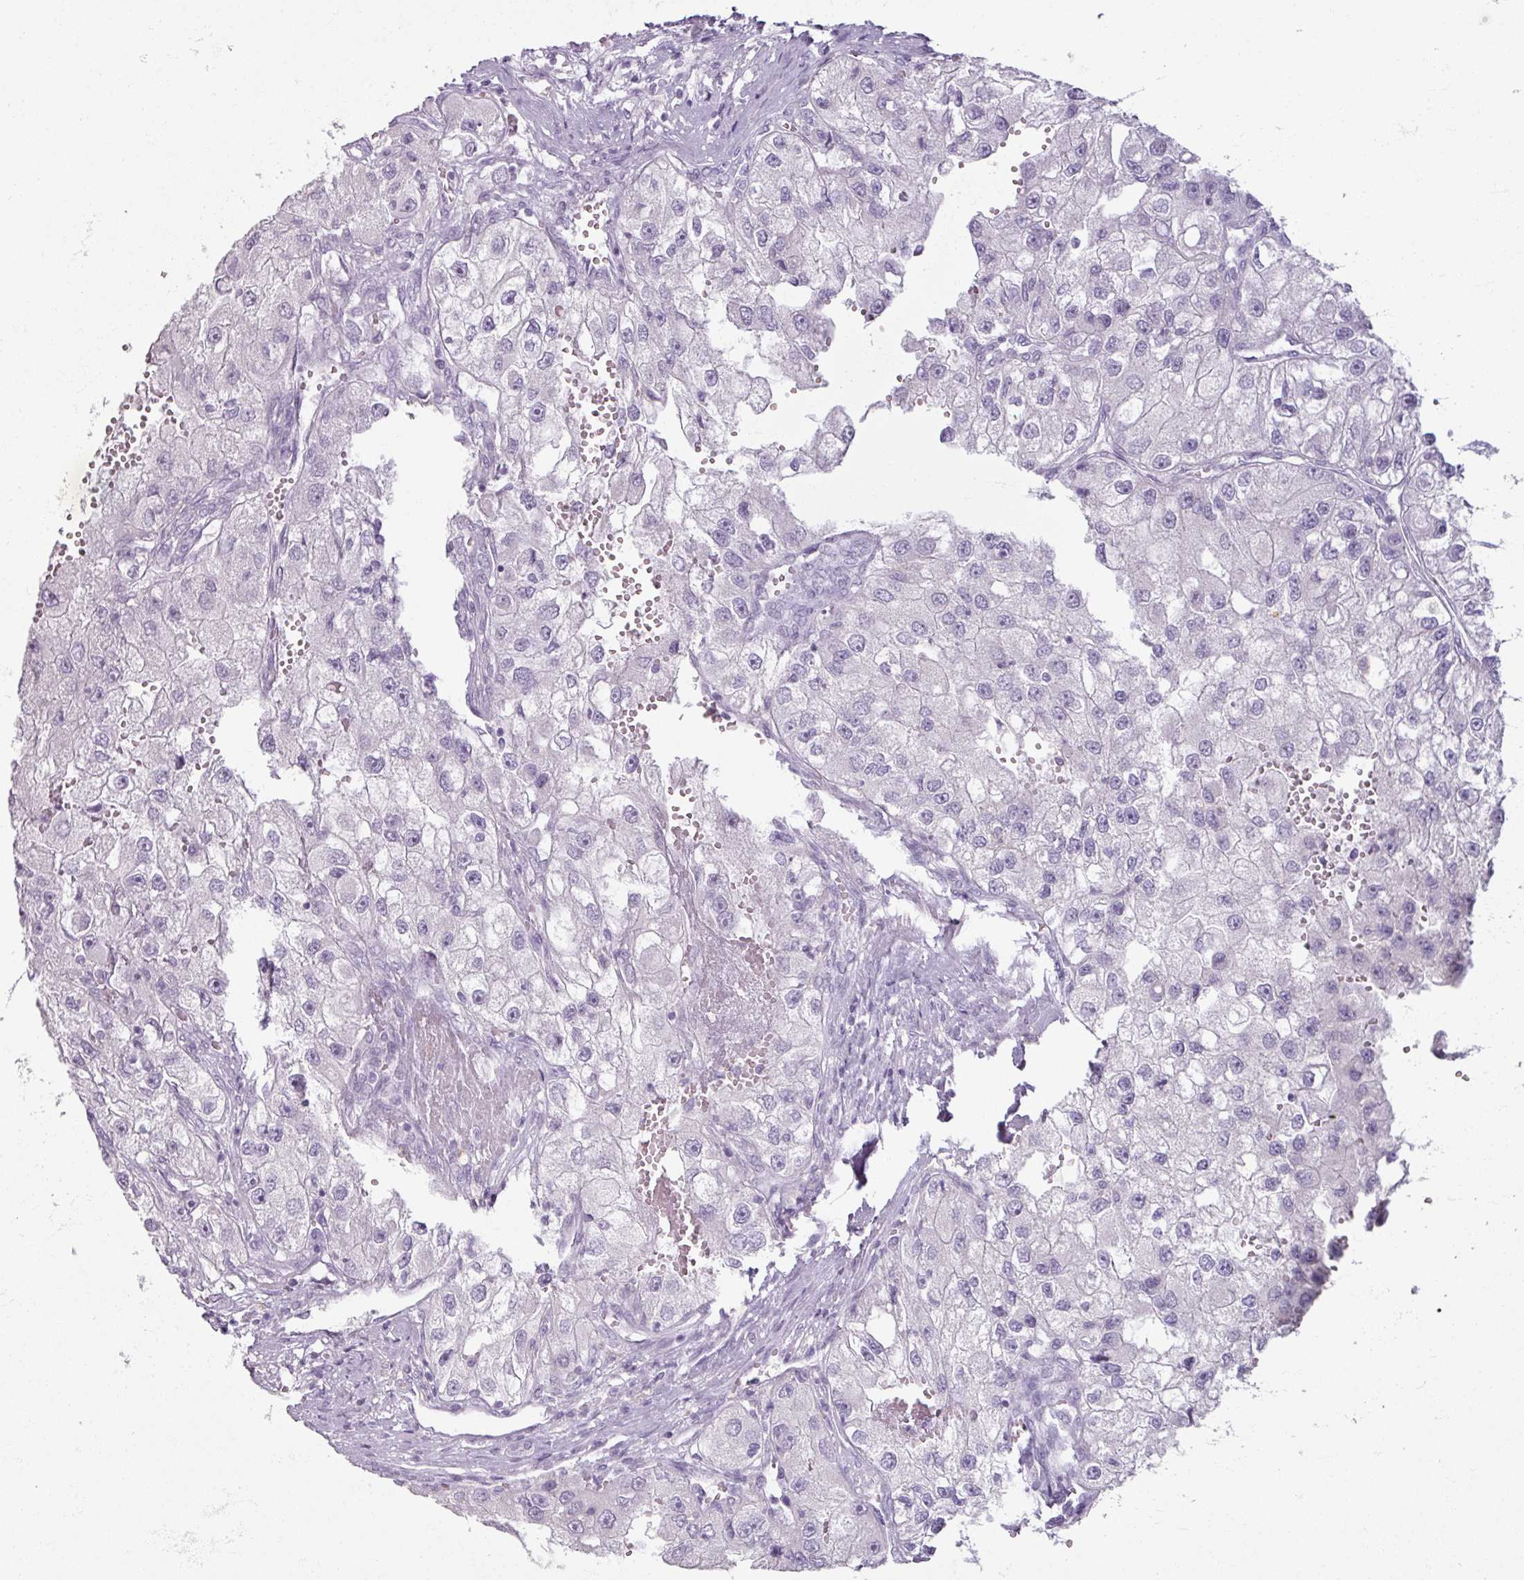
{"staining": {"intensity": "negative", "quantity": "none", "location": "none"}, "tissue": "renal cancer", "cell_type": "Tumor cells", "image_type": "cancer", "snomed": [{"axis": "morphology", "description": "Adenocarcinoma, NOS"}, {"axis": "topography", "description": "Kidney"}], "caption": "This is an IHC photomicrograph of adenocarcinoma (renal). There is no positivity in tumor cells.", "gene": "SLC27A5", "patient": {"sex": "male", "age": 63}}